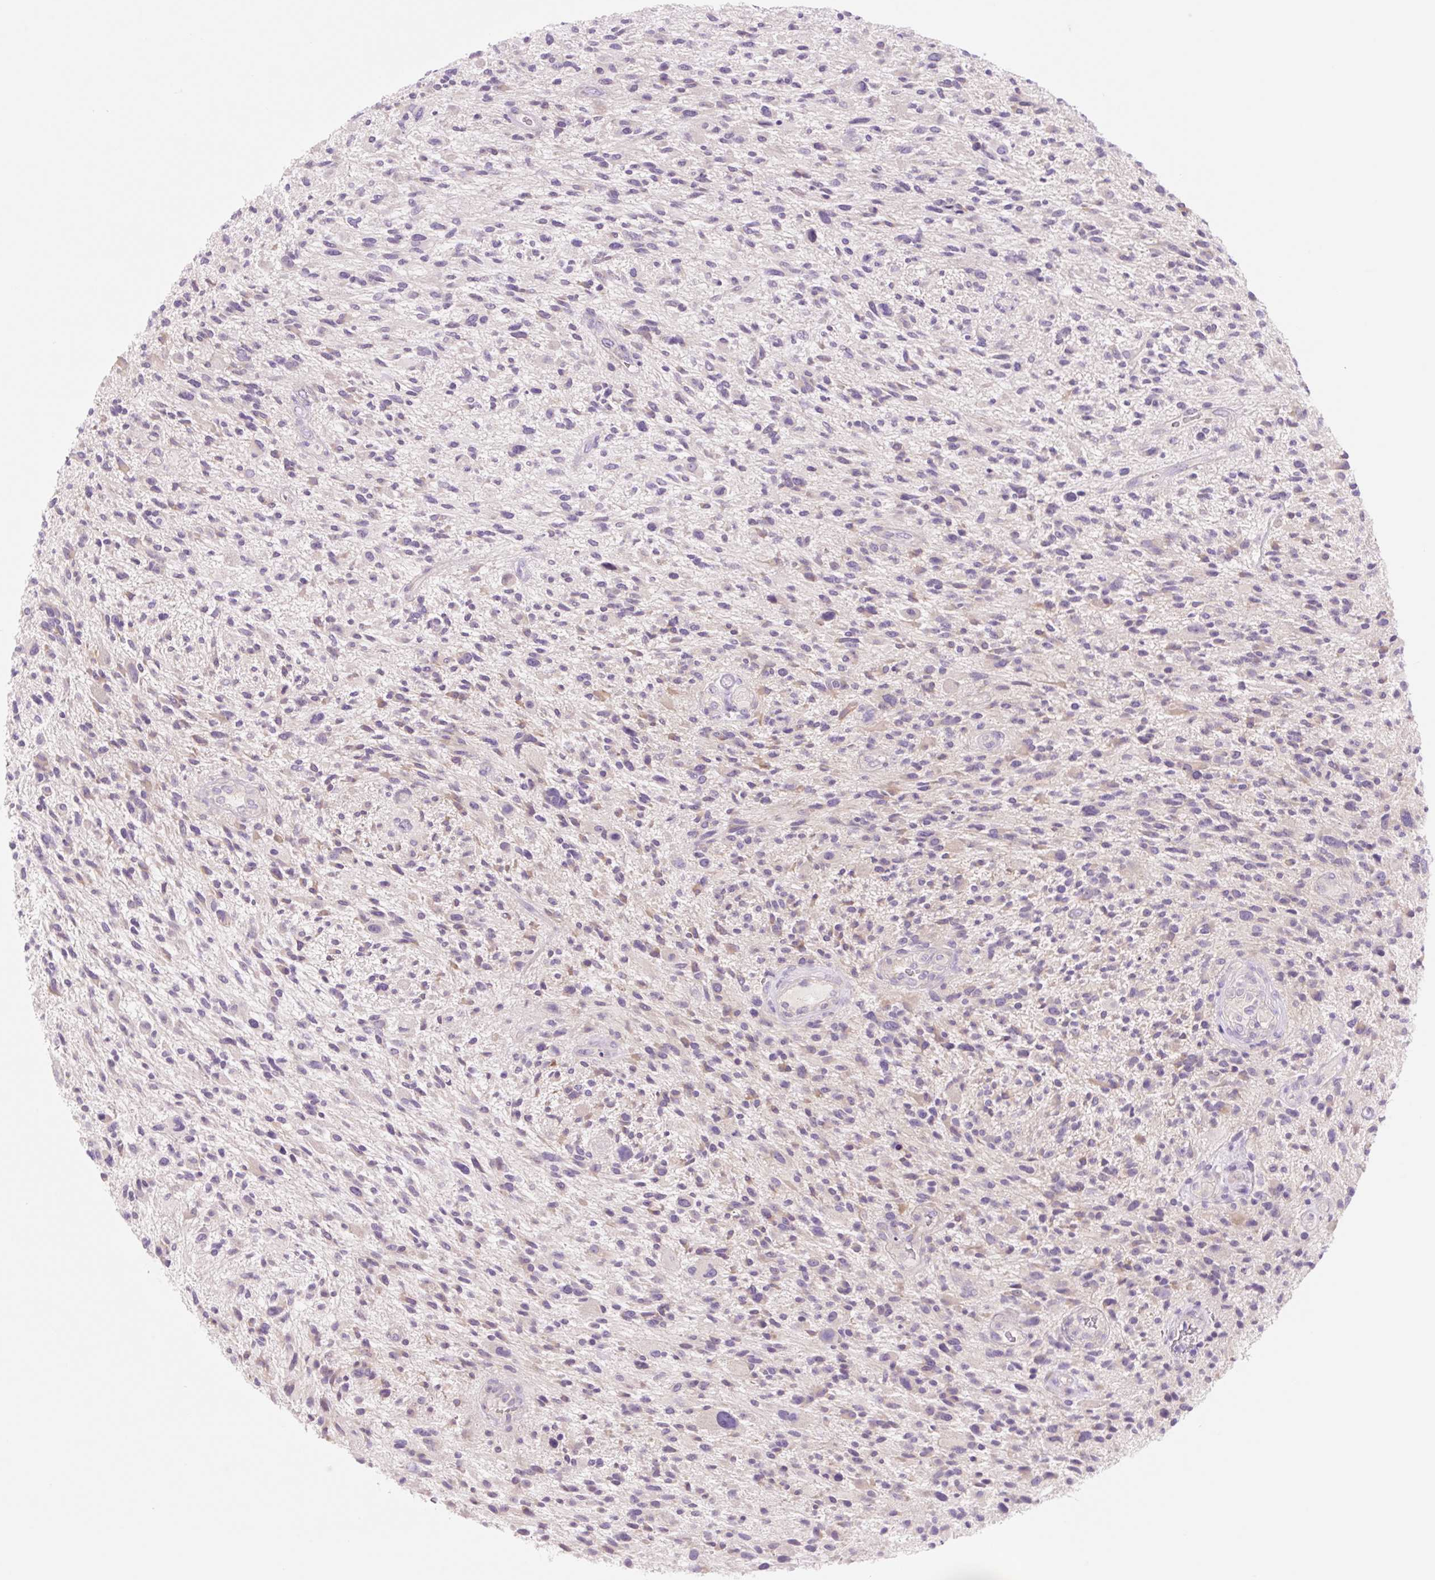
{"staining": {"intensity": "negative", "quantity": "none", "location": "none"}, "tissue": "glioma", "cell_type": "Tumor cells", "image_type": "cancer", "snomed": [{"axis": "morphology", "description": "Glioma, malignant, High grade"}, {"axis": "topography", "description": "Brain"}], "caption": "This is a histopathology image of IHC staining of glioma, which shows no positivity in tumor cells.", "gene": "CELF6", "patient": {"sex": "male", "age": 47}}